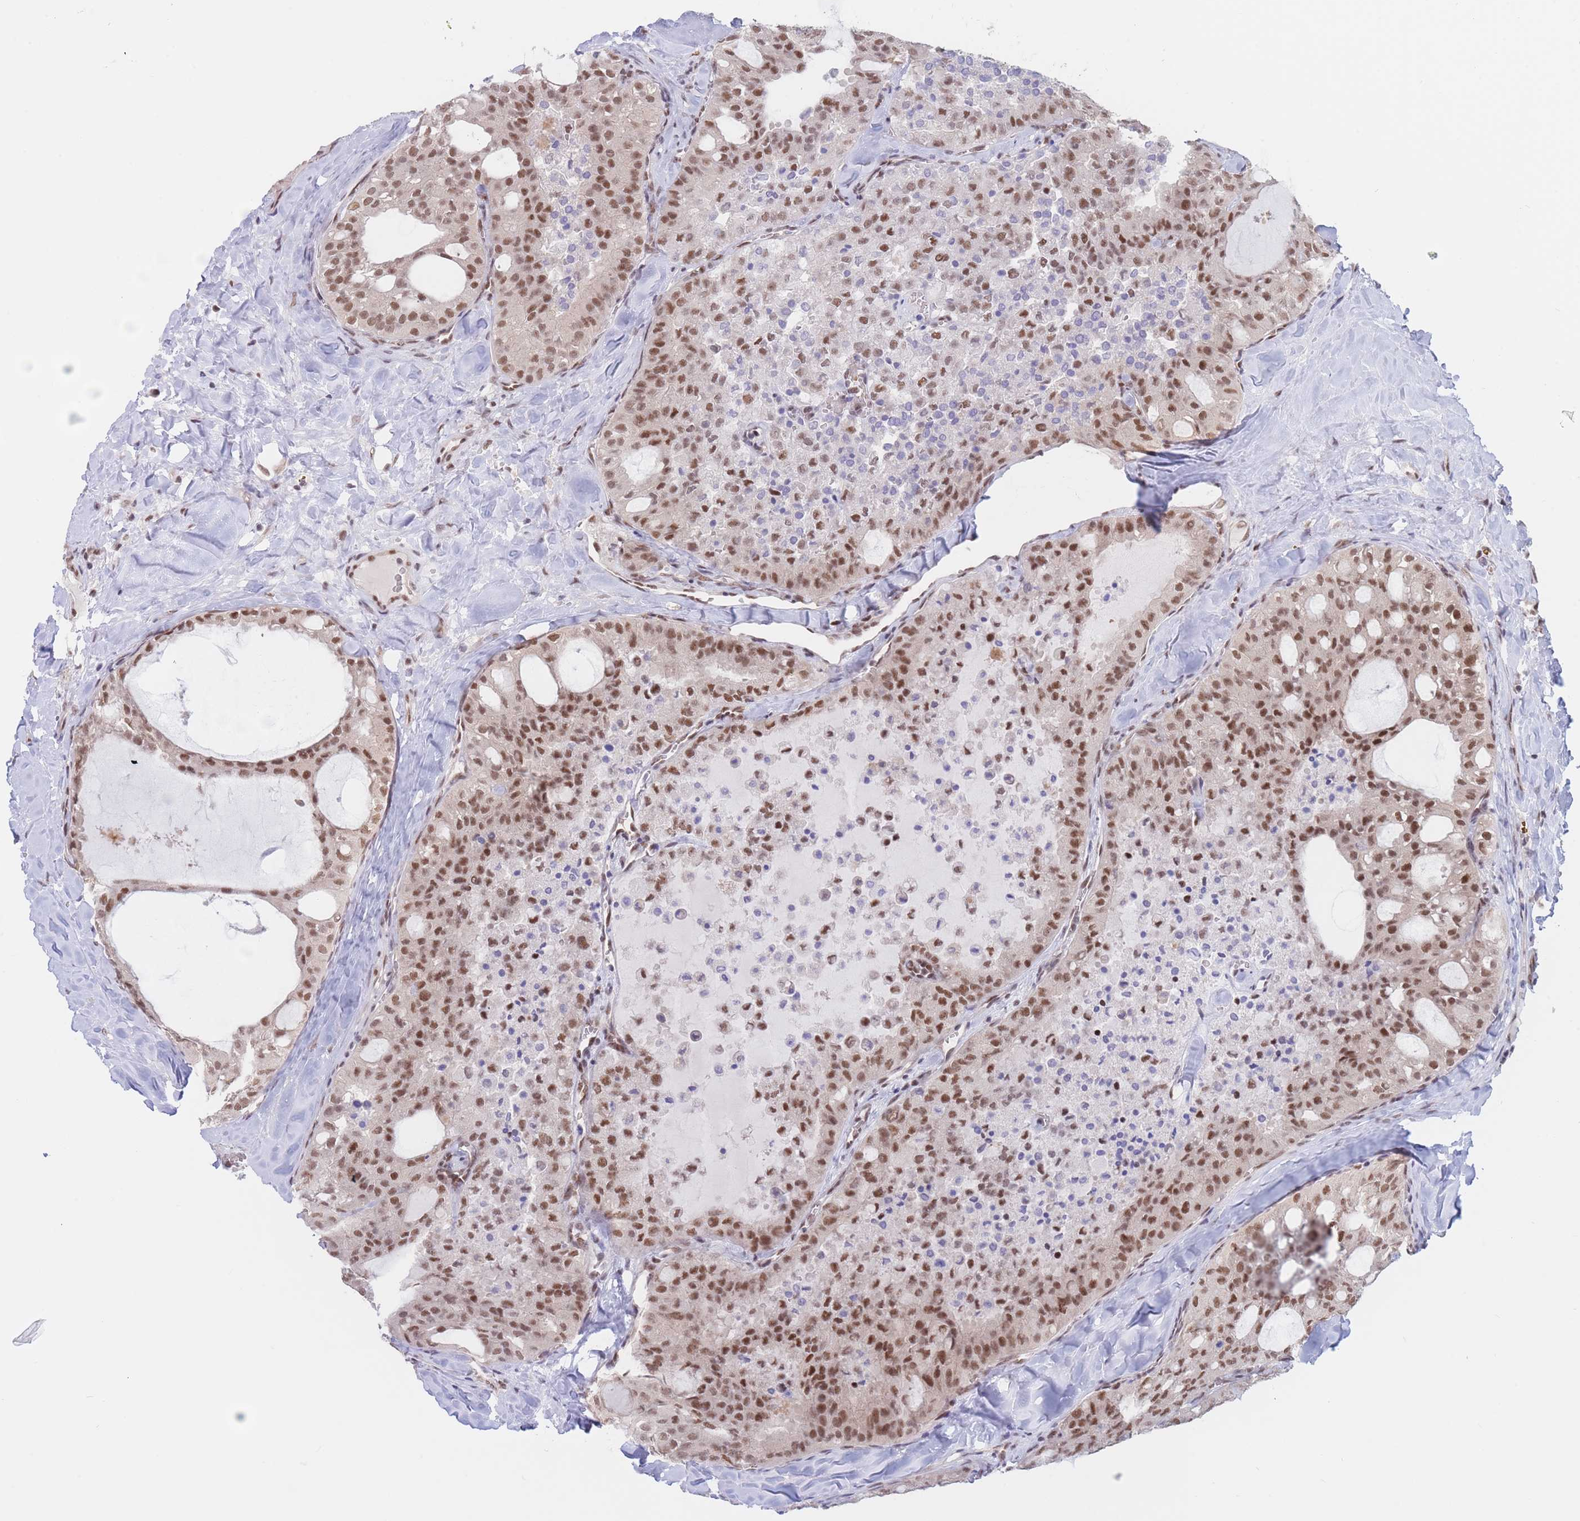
{"staining": {"intensity": "moderate", "quantity": ">75%", "location": "nuclear"}, "tissue": "thyroid cancer", "cell_type": "Tumor cells", "image_type": "cancer", "snomed": [{"axis": "morphology", "description": "Follicular adenoma carcinoma, NOS"}, {"axis": "topography", "description": "Thyroid gland"}], "caption": "Brown immunohistochemical staining in follicular adenoma carcinoma (thyroid) displays moderate nuclear positivity in approximately >75% of tumor cells.", "gene": "SMAD9", "patient": {"sex": "male", "age": 75}}